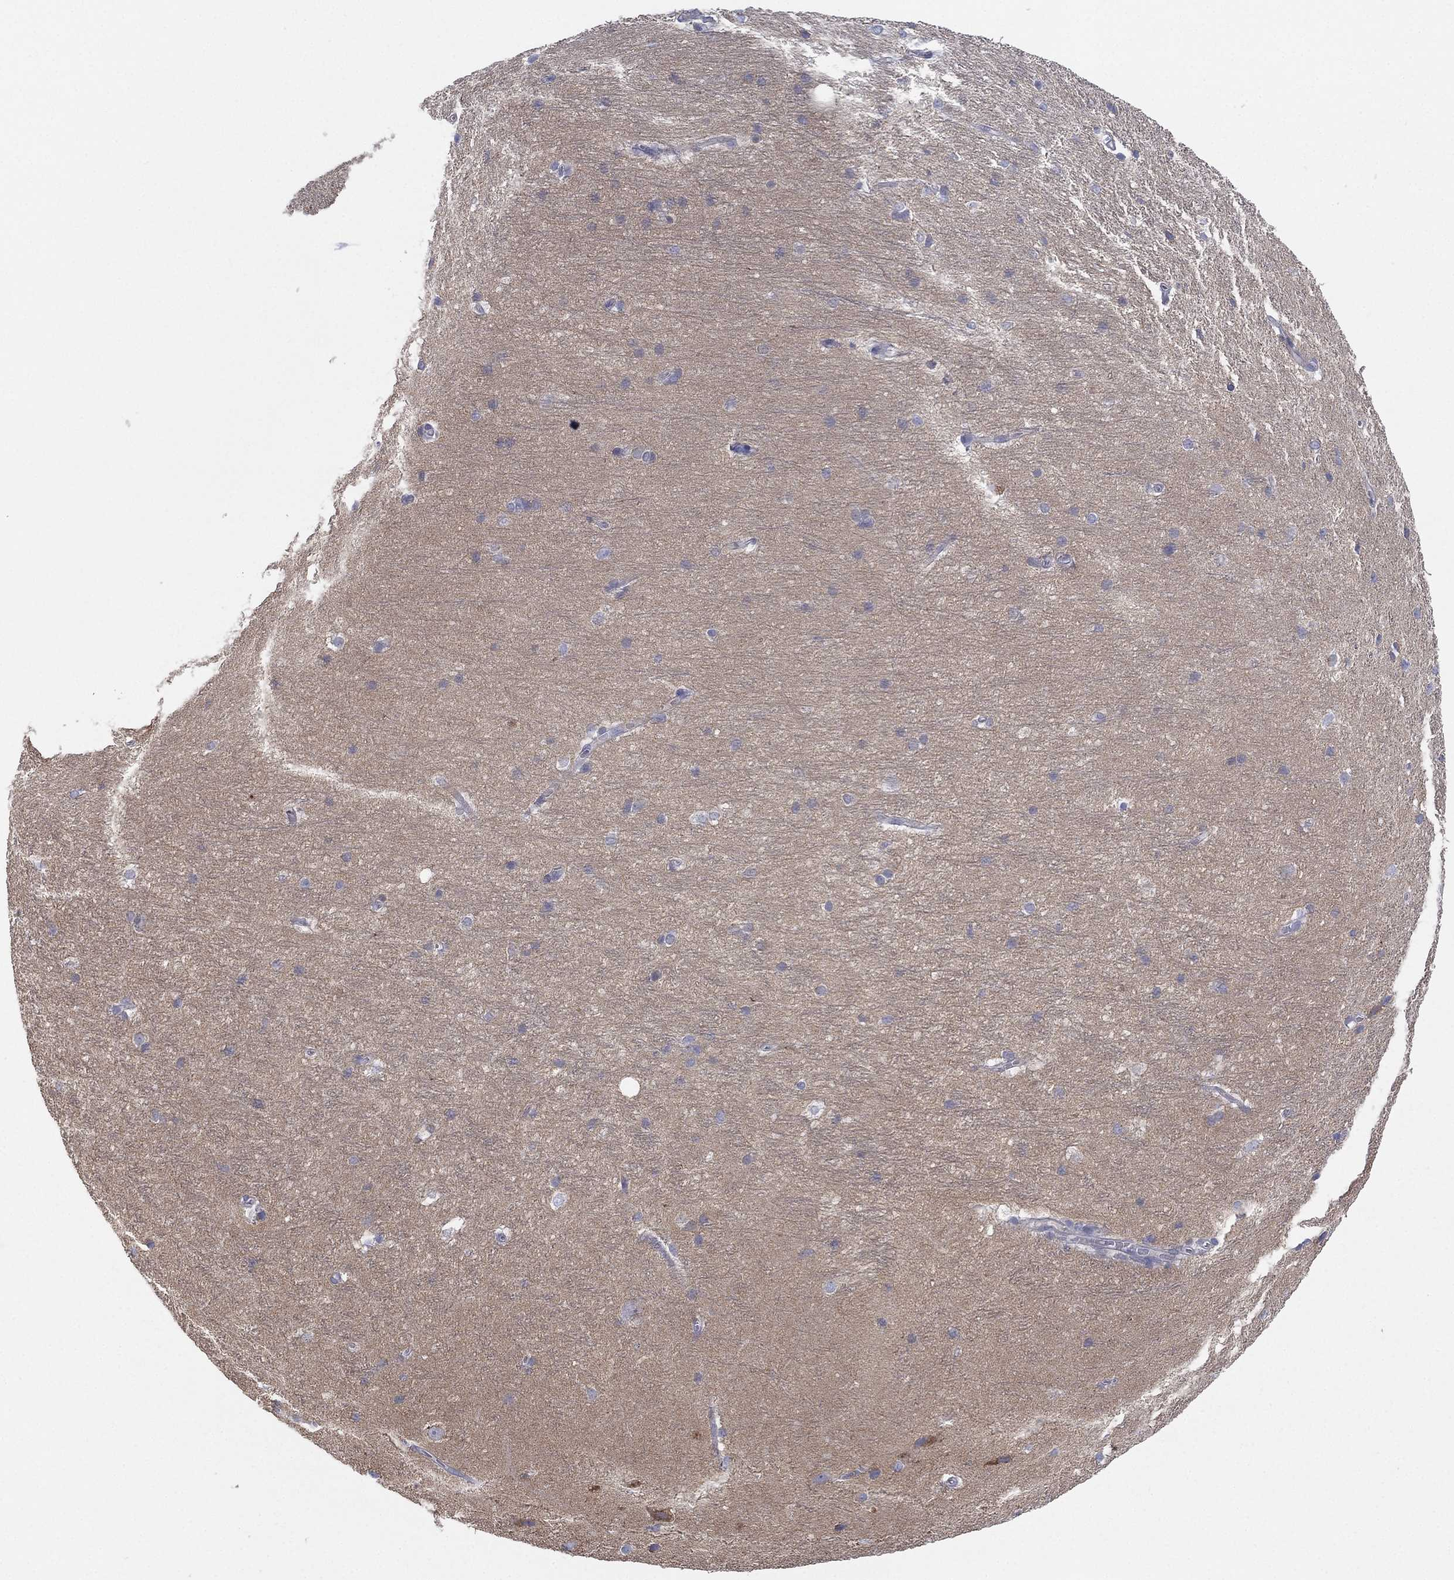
{"staining": {"intensity": "negative", "quantity": "none", "location": "none"}, "tissue": "hippocampus", "cell_type": "Glial cells", "image_type": "normal", "snomed": [{"axis": "morphology", "description": "Normal tissue, NOS"}, {"axis": "topography", "description": "Cerebral cortex"}, {"axis": "topography", "description": "Hippocampus"}], "caption": "The immunohistochemistry (IHC) micrograph has no significant staining in glial cells of hippocampus.", "gene": "CYP2D6", "patient": {"sex": "female", "age": 19}}